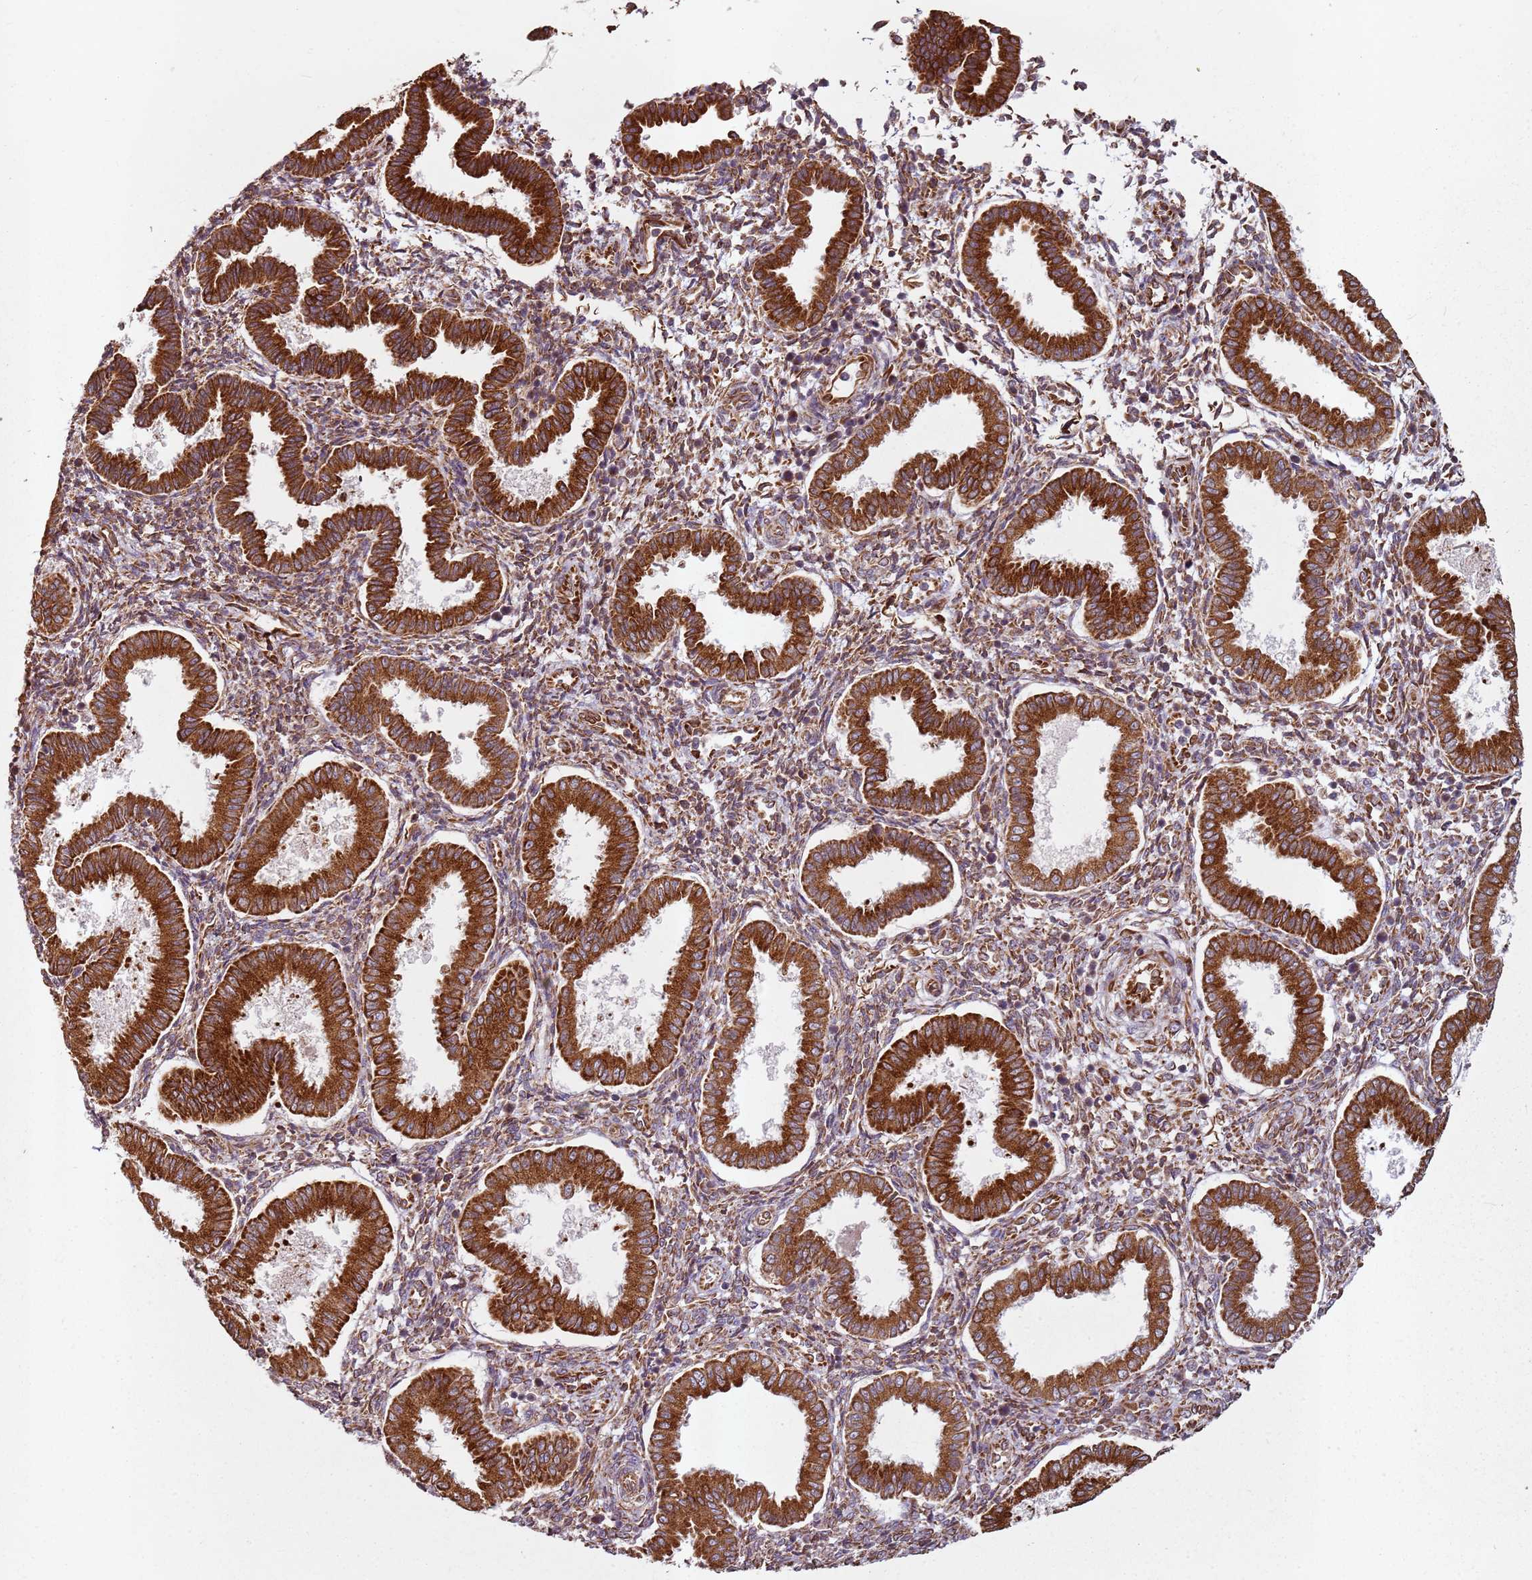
{"staining": {"intensity": "moderate", "quantity": ">75%", "location": "cytoplasmic/membranous"}, "tissue": "endometrium", "cell_type": "Cells in endometrial stroma", "image_type": "normal", "snomed": [{"axis": "morphology", "description": "Normal tissue, NOS"}, {"axis": "topography", "description": "Endometrium"}], "caption": "Immunohistochemistry (IHC) histopathology image of benign endometrium: endometrium stained using immunohistochemistry (IHC) demonstrates medium levels of moderate protein expression localized specifically in the cytoplasmic/membranous of cells in endometrial stroma, appearing as a cytoplasmic/membranous brown color.", "gene": "ARFRP1", "patient": {"sex": "female", "age": 24}}